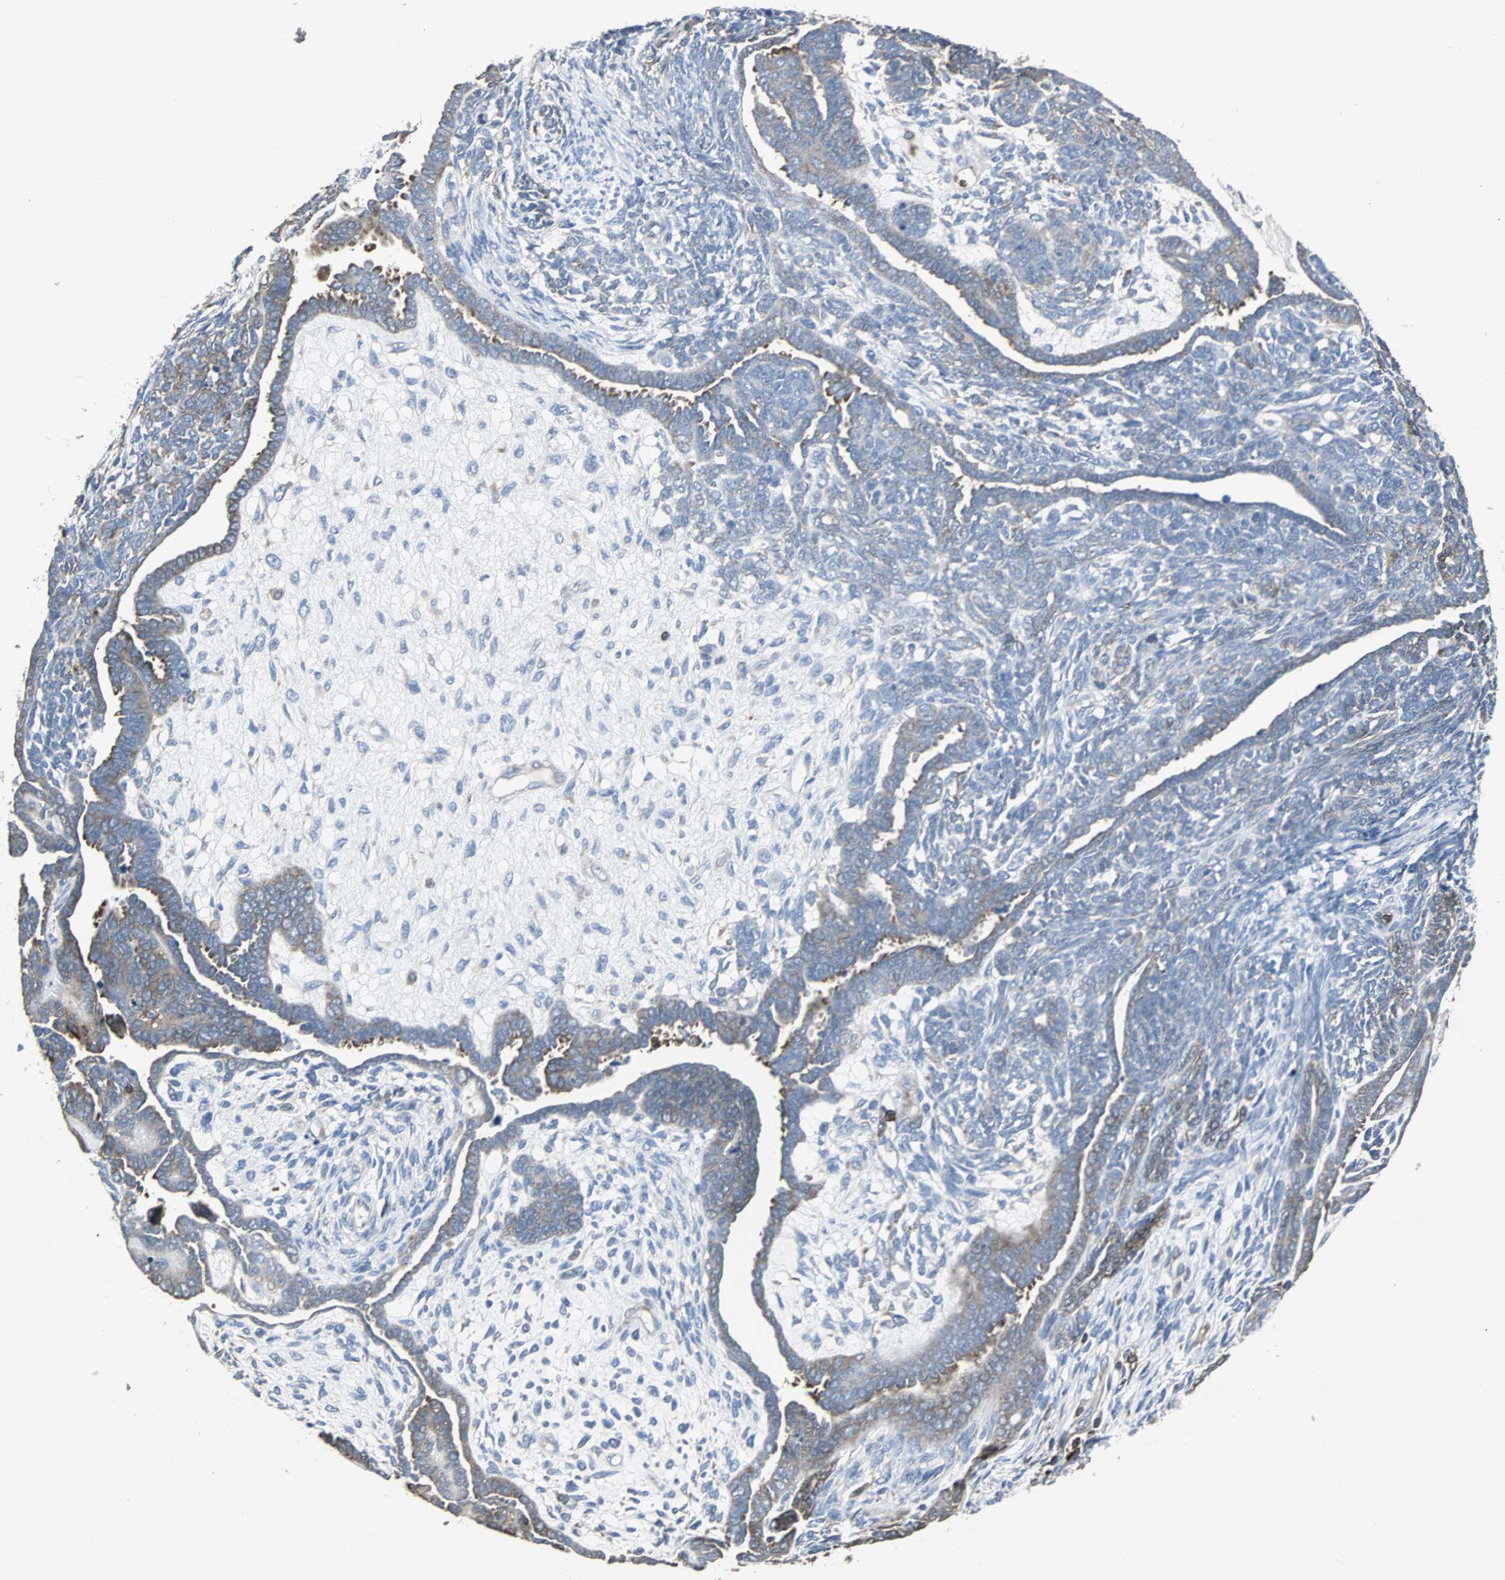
{"staining": {"intensity": "moderate", "quantity": "25%-75%", "location": "cytoplasmic/membranous"}, "tissue": "endometrial cancer", "cell_type": "Tumor cells", "image_type": "cancer", "snomed": [{"axis": "morphology", "description": "Neoplasm, malignant, NOS"}, {"axis": "topography", "description": "Endometrium"}], "caption": "Protein staining displays moderate cytoplasmic/membranous staining in approximately 25%-75% of tumor cells in endometrial cancer.", "gene": "LRRFIP1", "patient": {"sex": "female", "age": 74}}